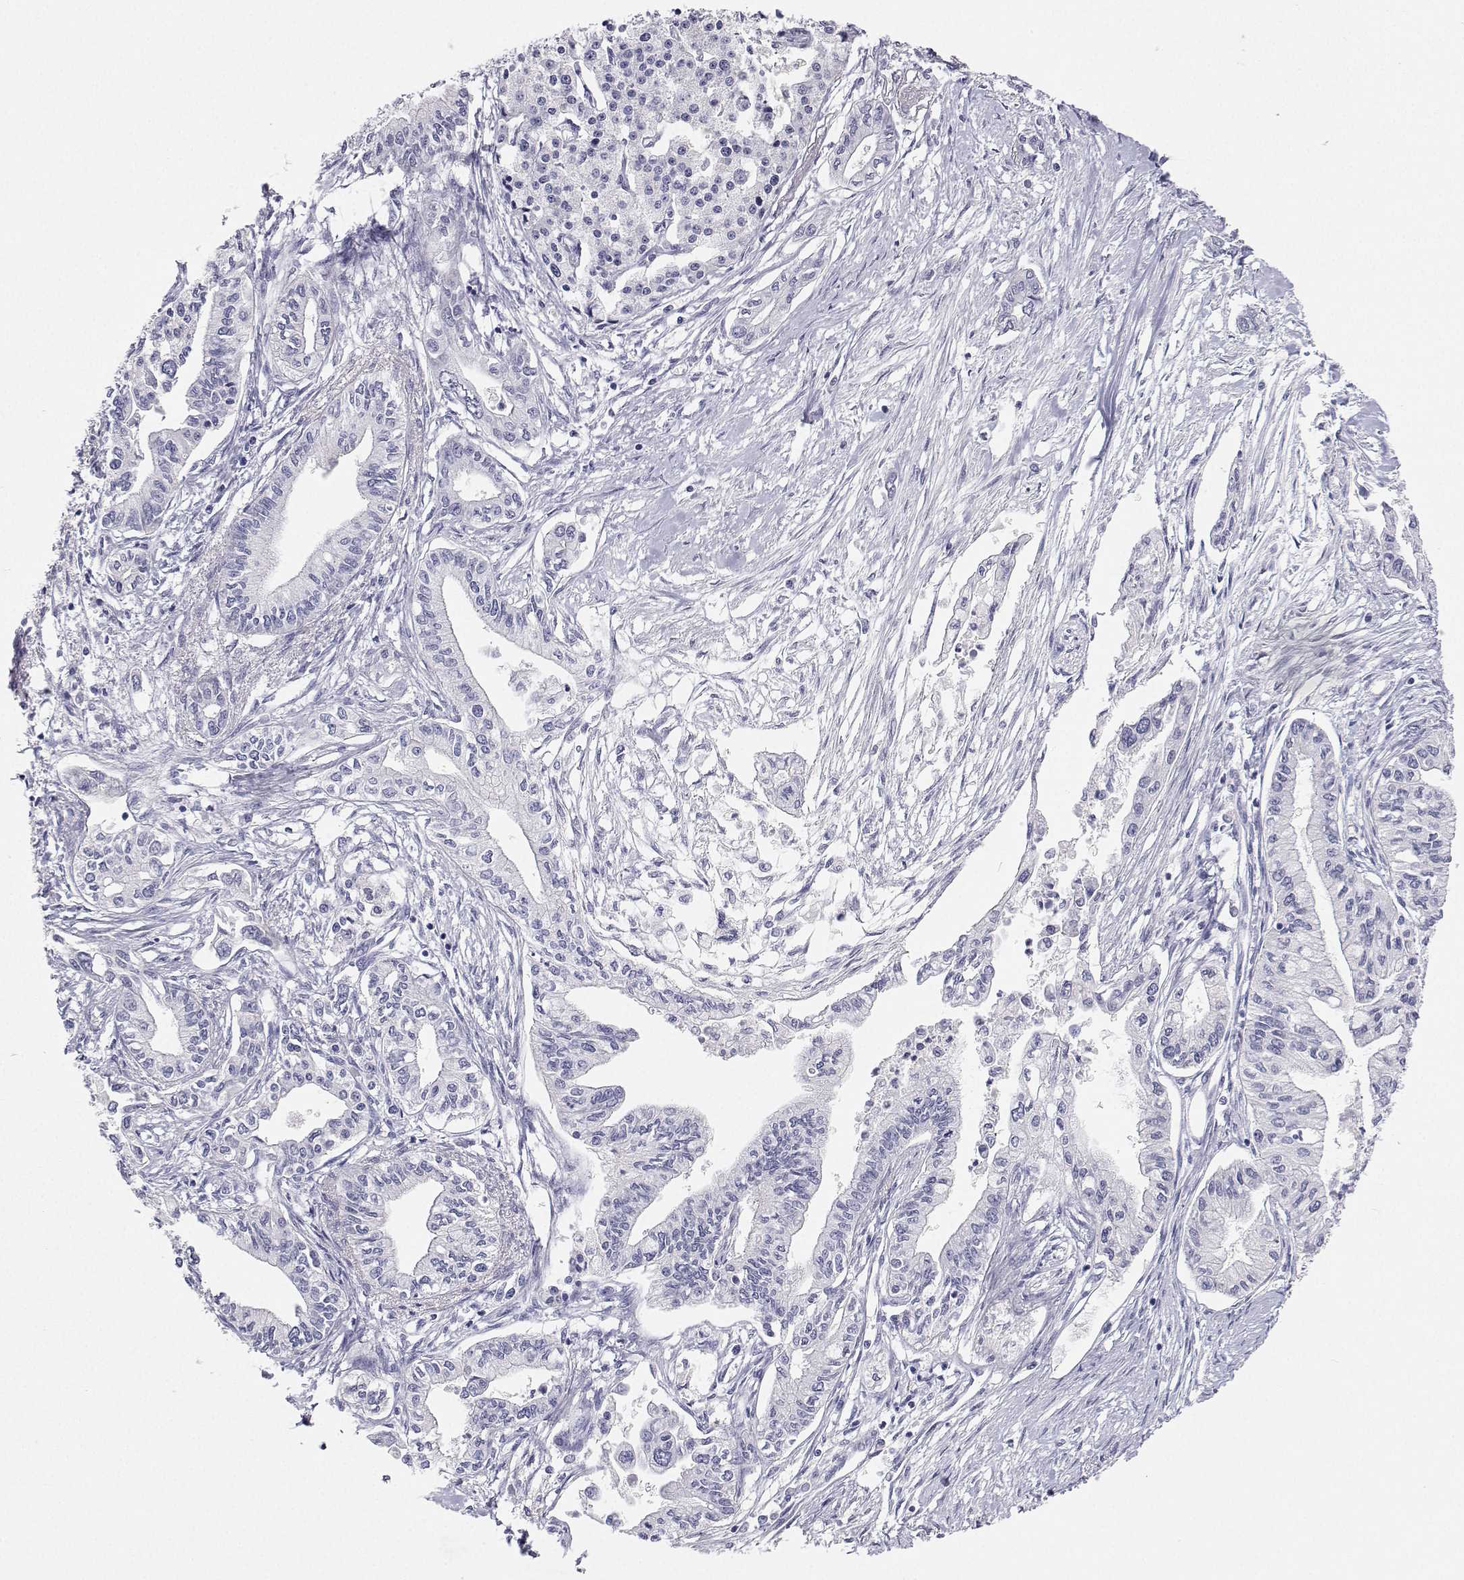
{"staining": {"intensity": "negative", "quantity": "none", "location": "none"}, "tissue": "pancreatic cancer", "cell_type": "Tumor cells", "image_type": "cancer", "snomed": [{"axis": "morphology", "description": "Adenocarcinoma, NOS"}, {"axis": "topography", "description": "Pancreas"}], "caption": "This is a image of immunohistochemistry staining of pancreatic cancer, which shows no staining in tumor cells. Nuclei are stained in blue.", "gene": "BHMT", "patient": {"sex": "male", "age": 60}}